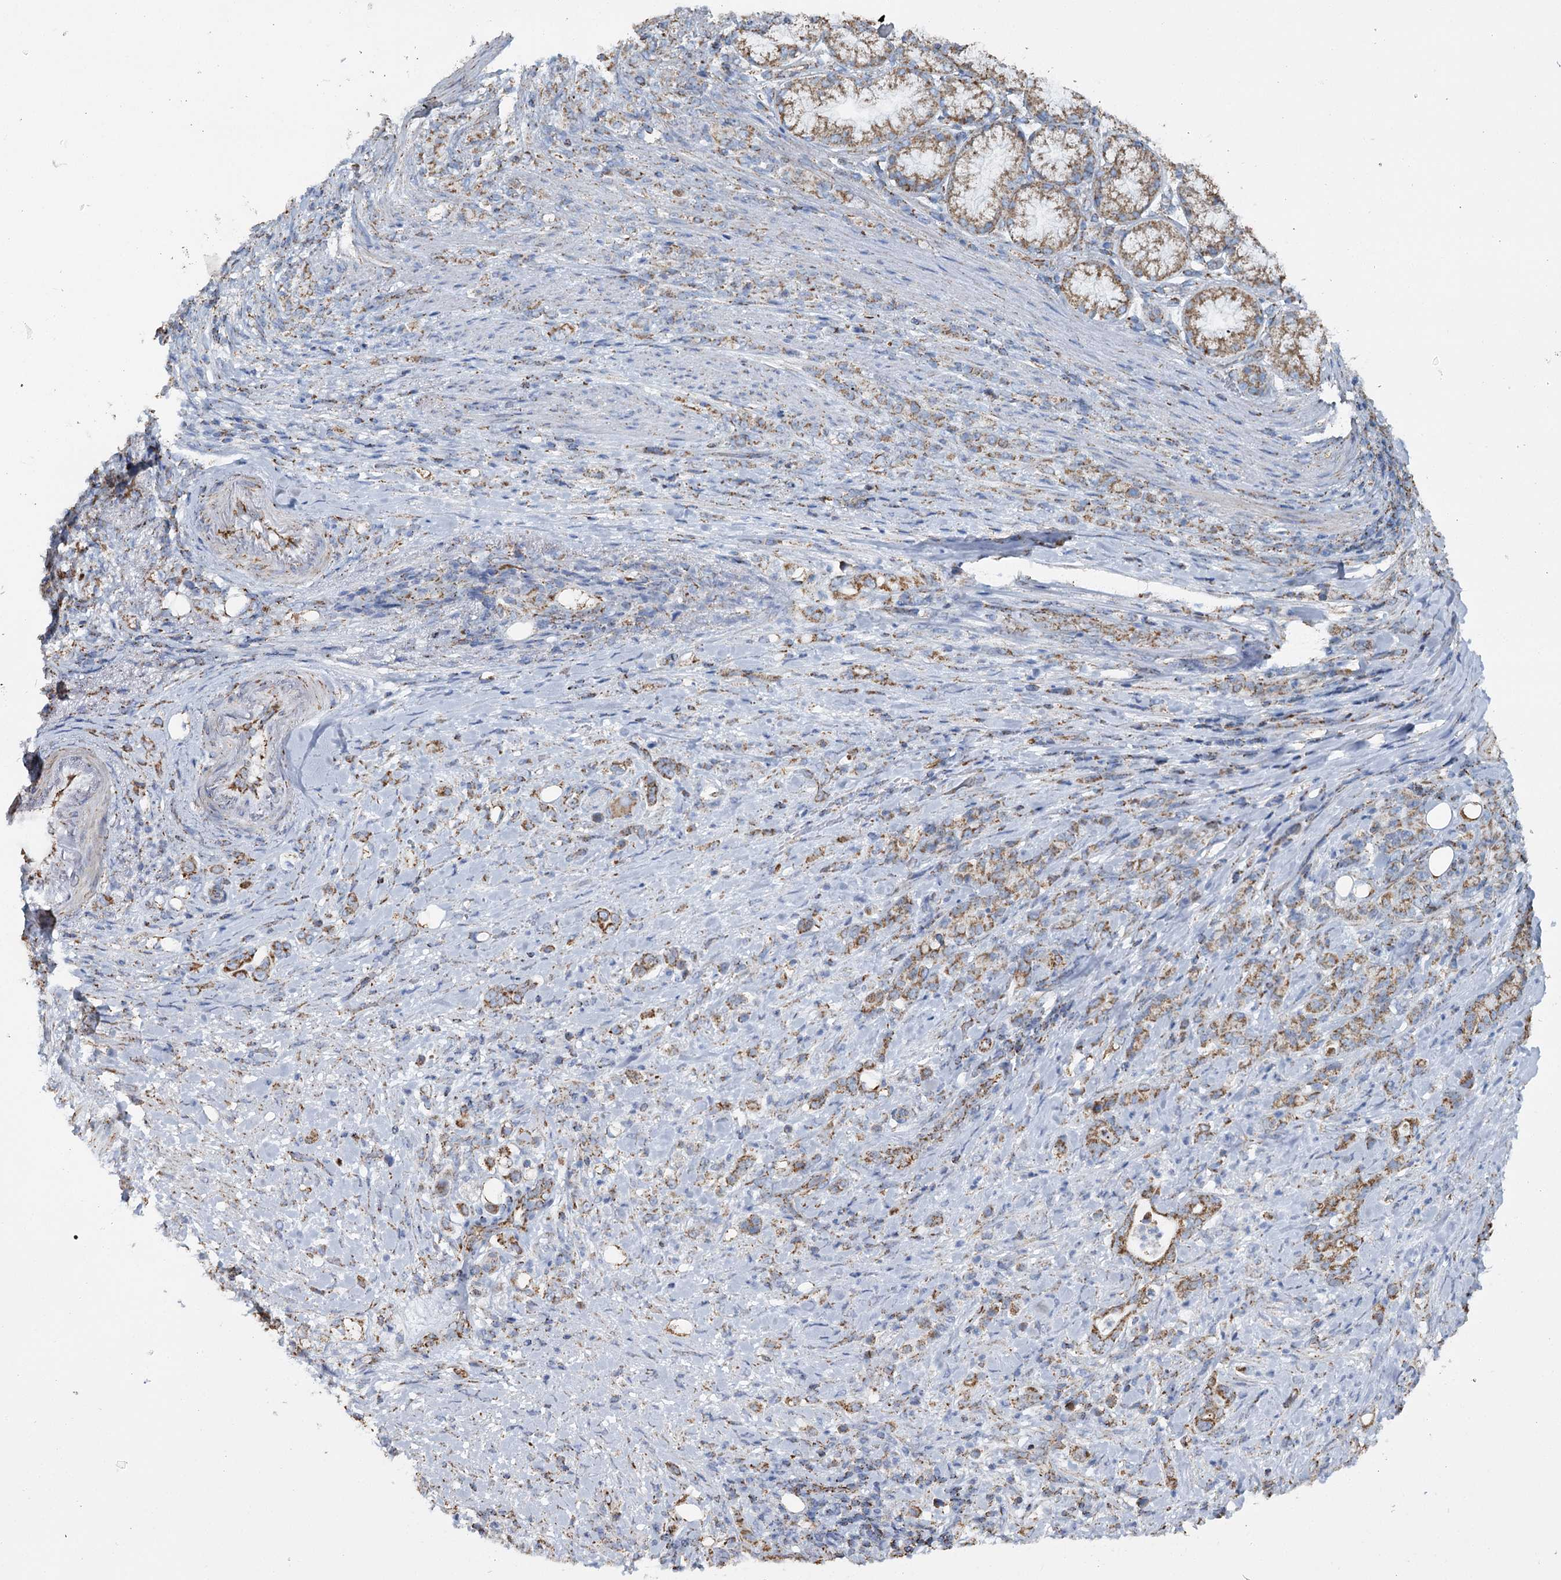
{"staining": {"intensity": "moderate", "quantity": ">75%", "location": "cytoplasmic/membranous"}, "tissue": "stomach cancer", "cell_type": "Tumor cells", "image_type": "cancer", "snomed": [{"axis": "morphology", "description": "Adenocarcinoma, NOS"}, {"axis": "topography", "description": "Stomach"}], "caption": "Brown immunohistochemical staining in human adenocarcinoma (stomach) reveals moderate cytoplasmic/membranous expression in approximately >75% of tumor cells.", "gene": "MRPL44", "patient": {"sex": "female", "age": 79}}